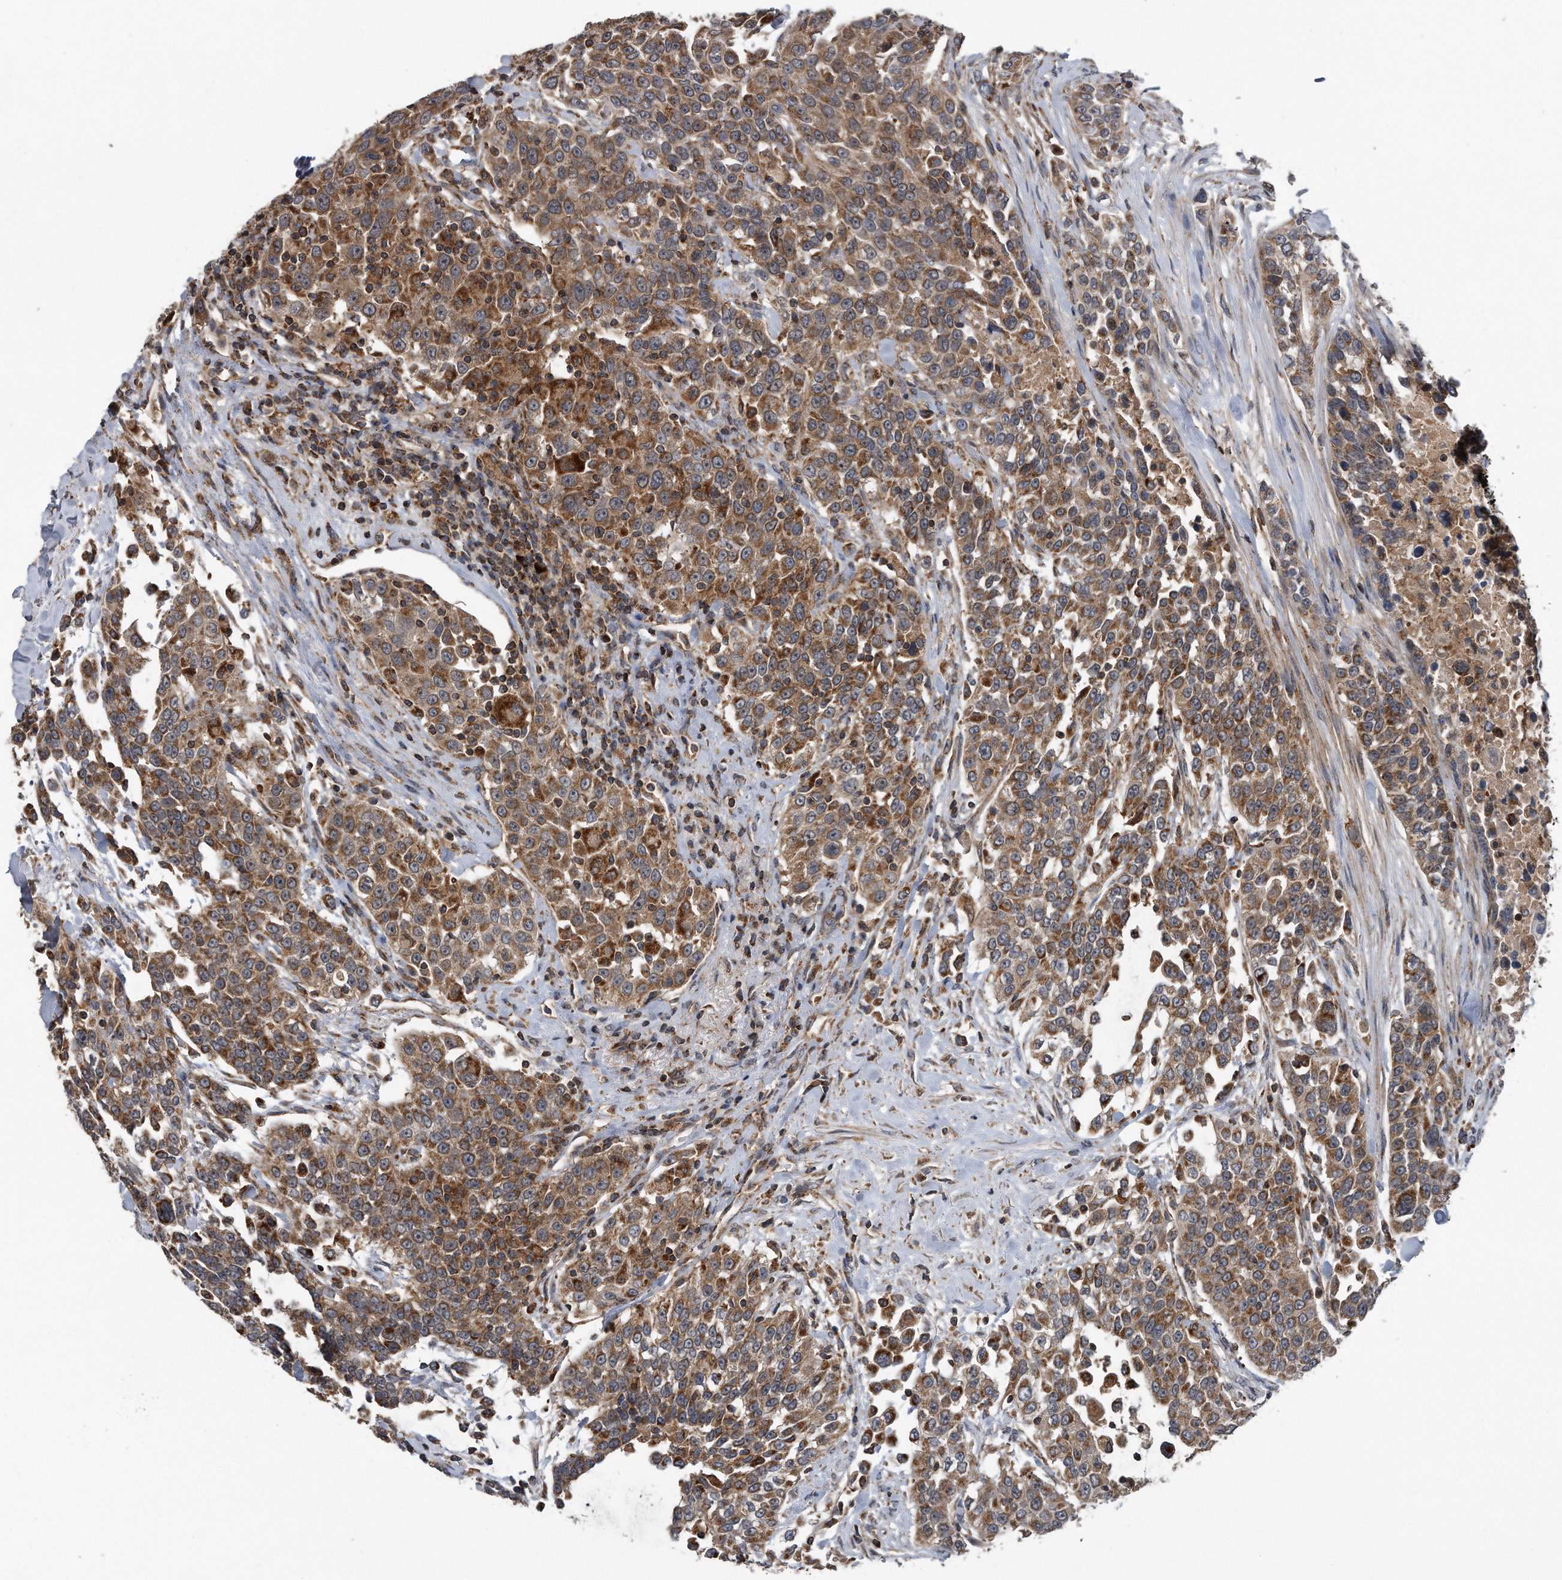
{"staining": {"intensity": "moderate", "quantity": ">75%", "location": "cytoplasmic/membranous"}, "tissue": "urothelial cancer", "cell_type": "Tumor cells", "image_type": "cancer", "snomed": [{"axis": "morphology", "description": "Urothelial carcinoma, High grade"}, {"axis": "topography", "description": "Urinary bladder"}], "caption": "Human urothelial carcinoma (high-grade) stained for a protein (brown) shows moderate cytoplasmic/membranous positive expression in about >75% of tumor cells.", "gene": "ALPK2", "patient": {"sex": "female", "age": 80}}